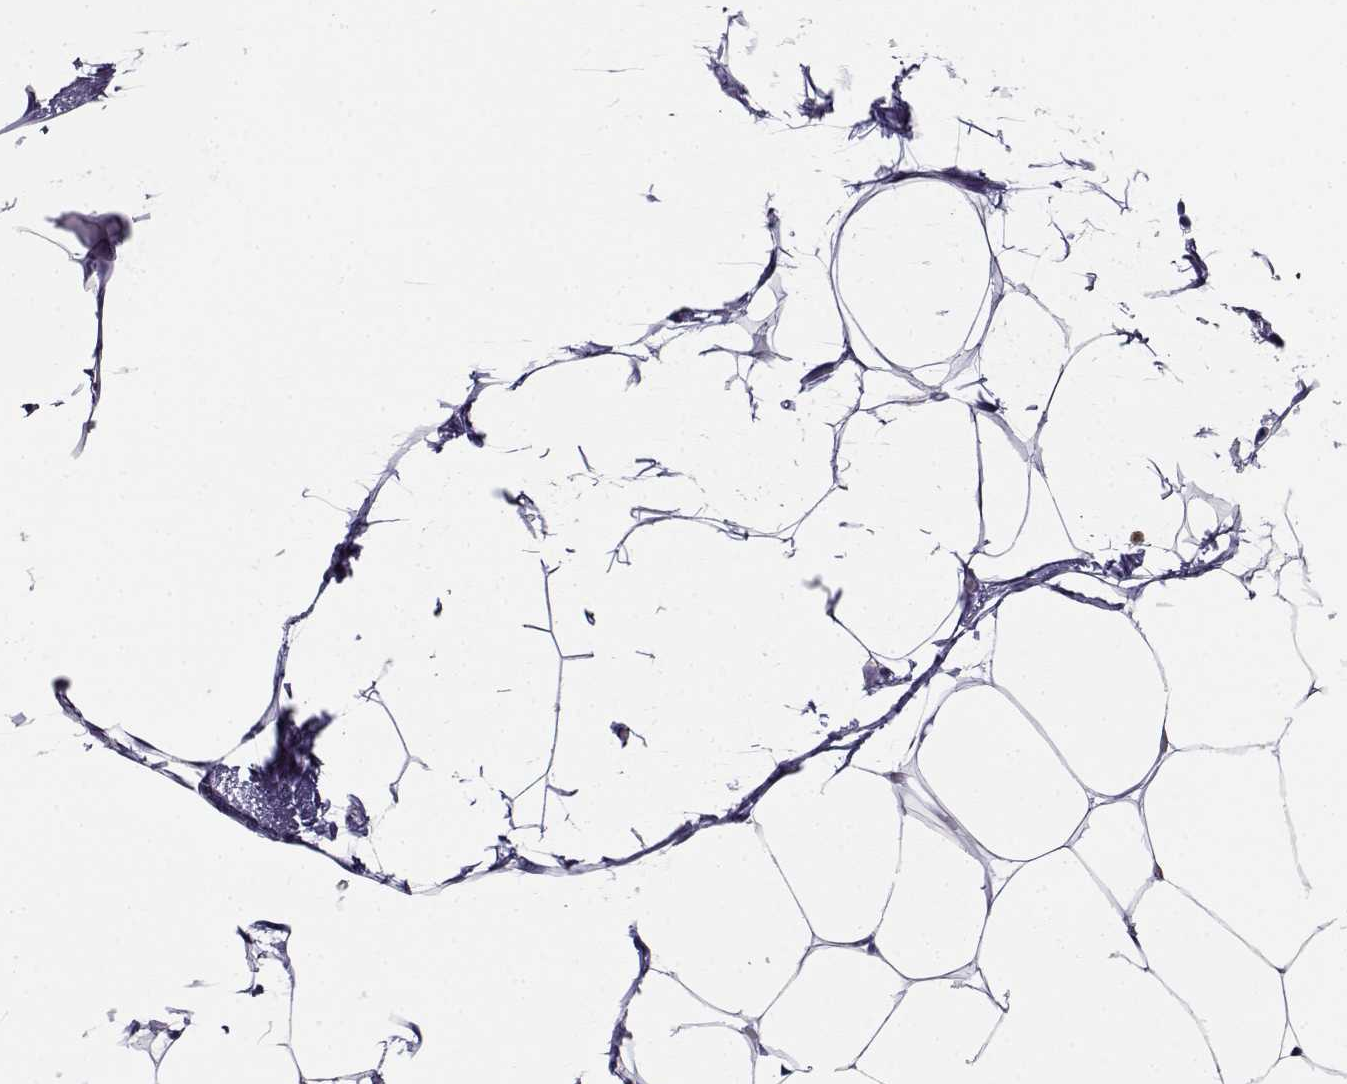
{"staining": {"intensity": "negative", "quantity": "none", "location": "none"}, "tissue": "adipose tissue", "cell_type": "Adipocytes", "image_type": "normal", "snomed": [{"axis": "morphology", "description": "Normal tissue, NOS"}, {"axis": "topography", "description": "Adipose tissue"}], "caption": "DAB immunohistochemical staining of unremarkable human adipose tissue exhibits no significant expression in adipocytes.", "gene": "CABS1", "patient": {"sex": "male", "age": 57}}